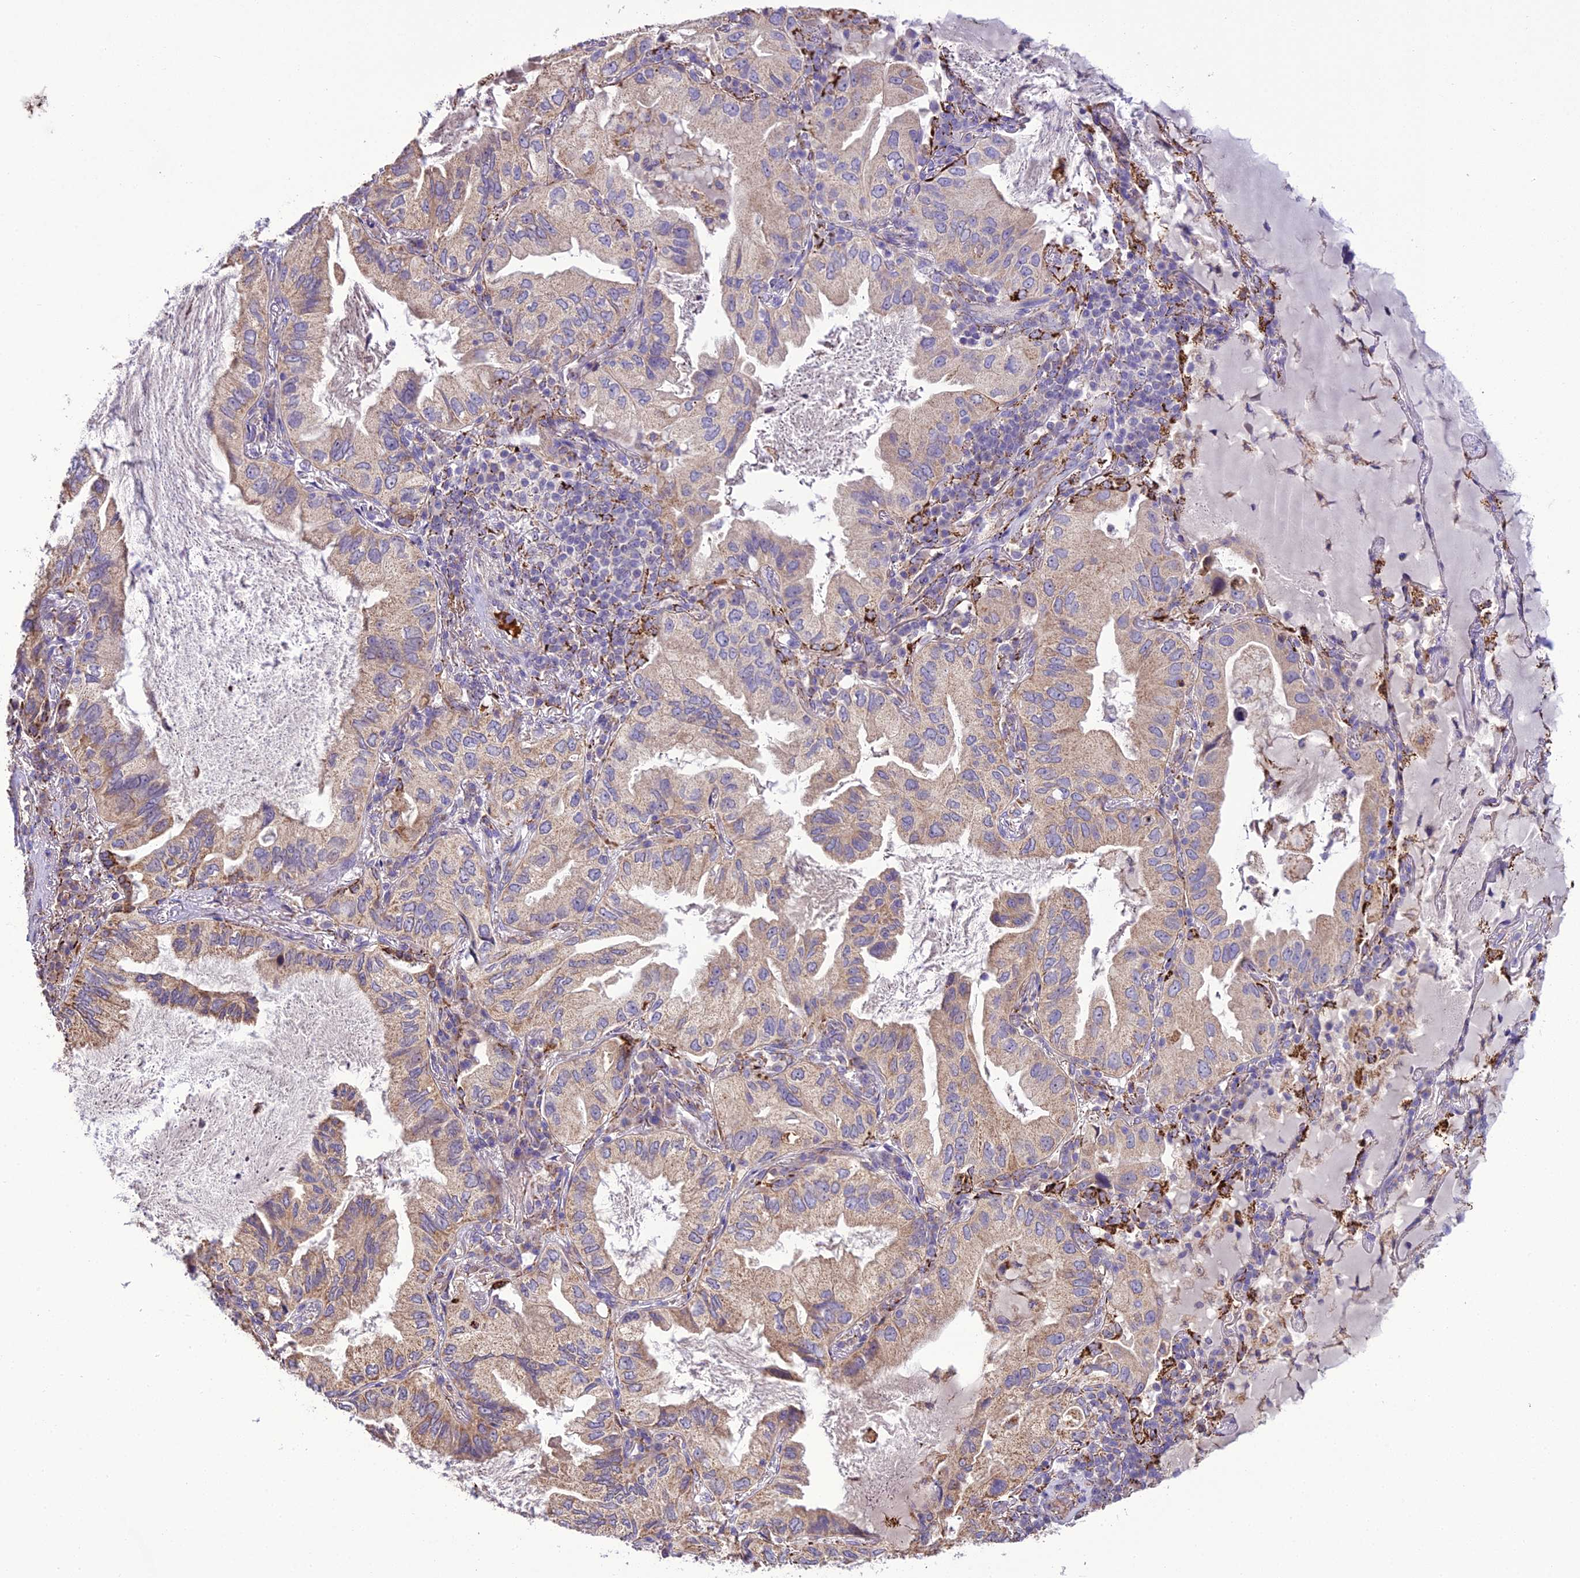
{"staining": {"intensity": "weak", "quantity": ">75%", "location": "cytoplasmic/membranous"}, "tissue": "lung cancer", "cell_type": "Tumor cells", "image_type": "cancer", "snomed": [{"axis": "morphology", "description": "Adenocarcinoma, NOS"}, {"axis": "topography", "description": "Lung"}], "caption": "This photomicrograph reveals immunohistochemistry staining of adenocarcinoma (lung), with low weak cytoplasmic/membranous expression in about >75% of tumor cells.", "gene": "TBC1D24", "patient": {"sex": "female", "age": 69}}